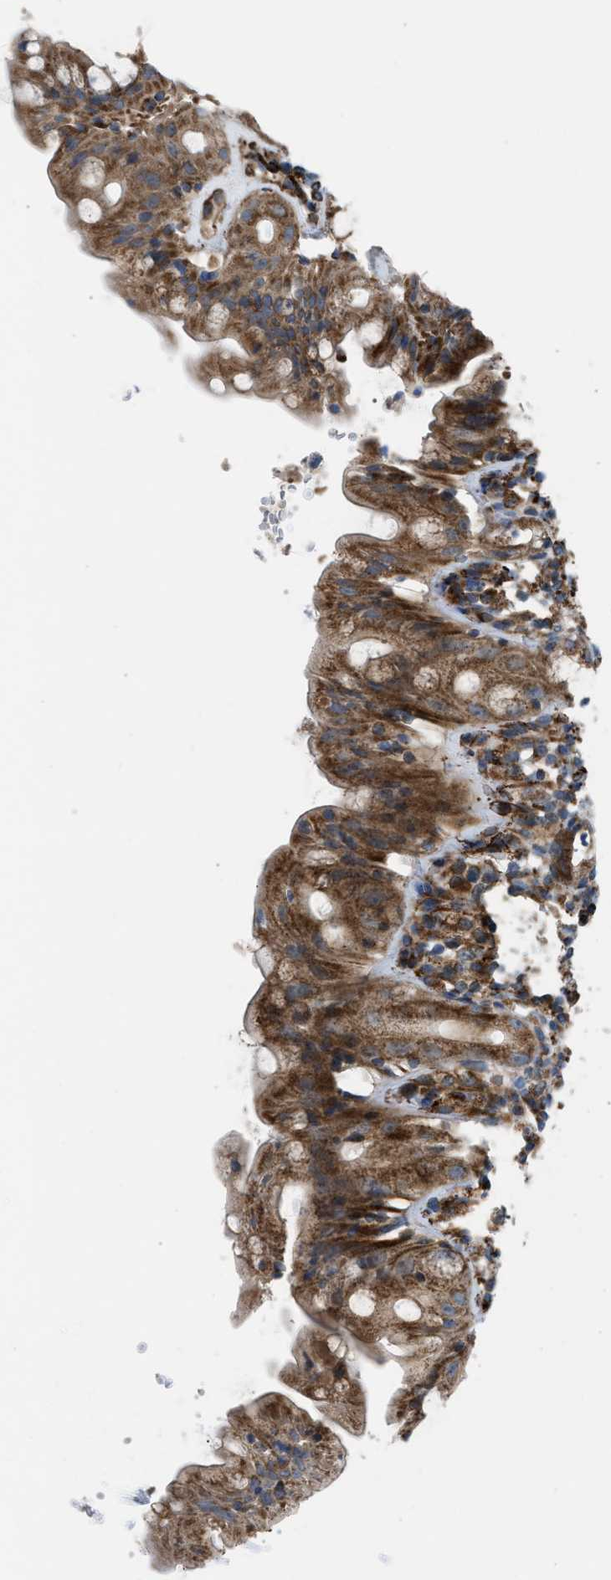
{"staining": {"intensity": "strong", "quantity": ">75%", "location": "cytoplasmic/membranous"}, "tissue": "rectum", "cell_type": "Glandular cells", "image_type": "normal", "snomed": [{"axis": "morphology", "description": "Normal tissue, NOS"}, {"axis": "topography", "description": "Rectum"}], "caption": "Glandular cells demonstrate high levels of strong cytoplasmic/membranous expression in about >75% of cells in benign human rectum.", "gene": "SLC10A3", "patient": {"sex": "male", "age": 44}}